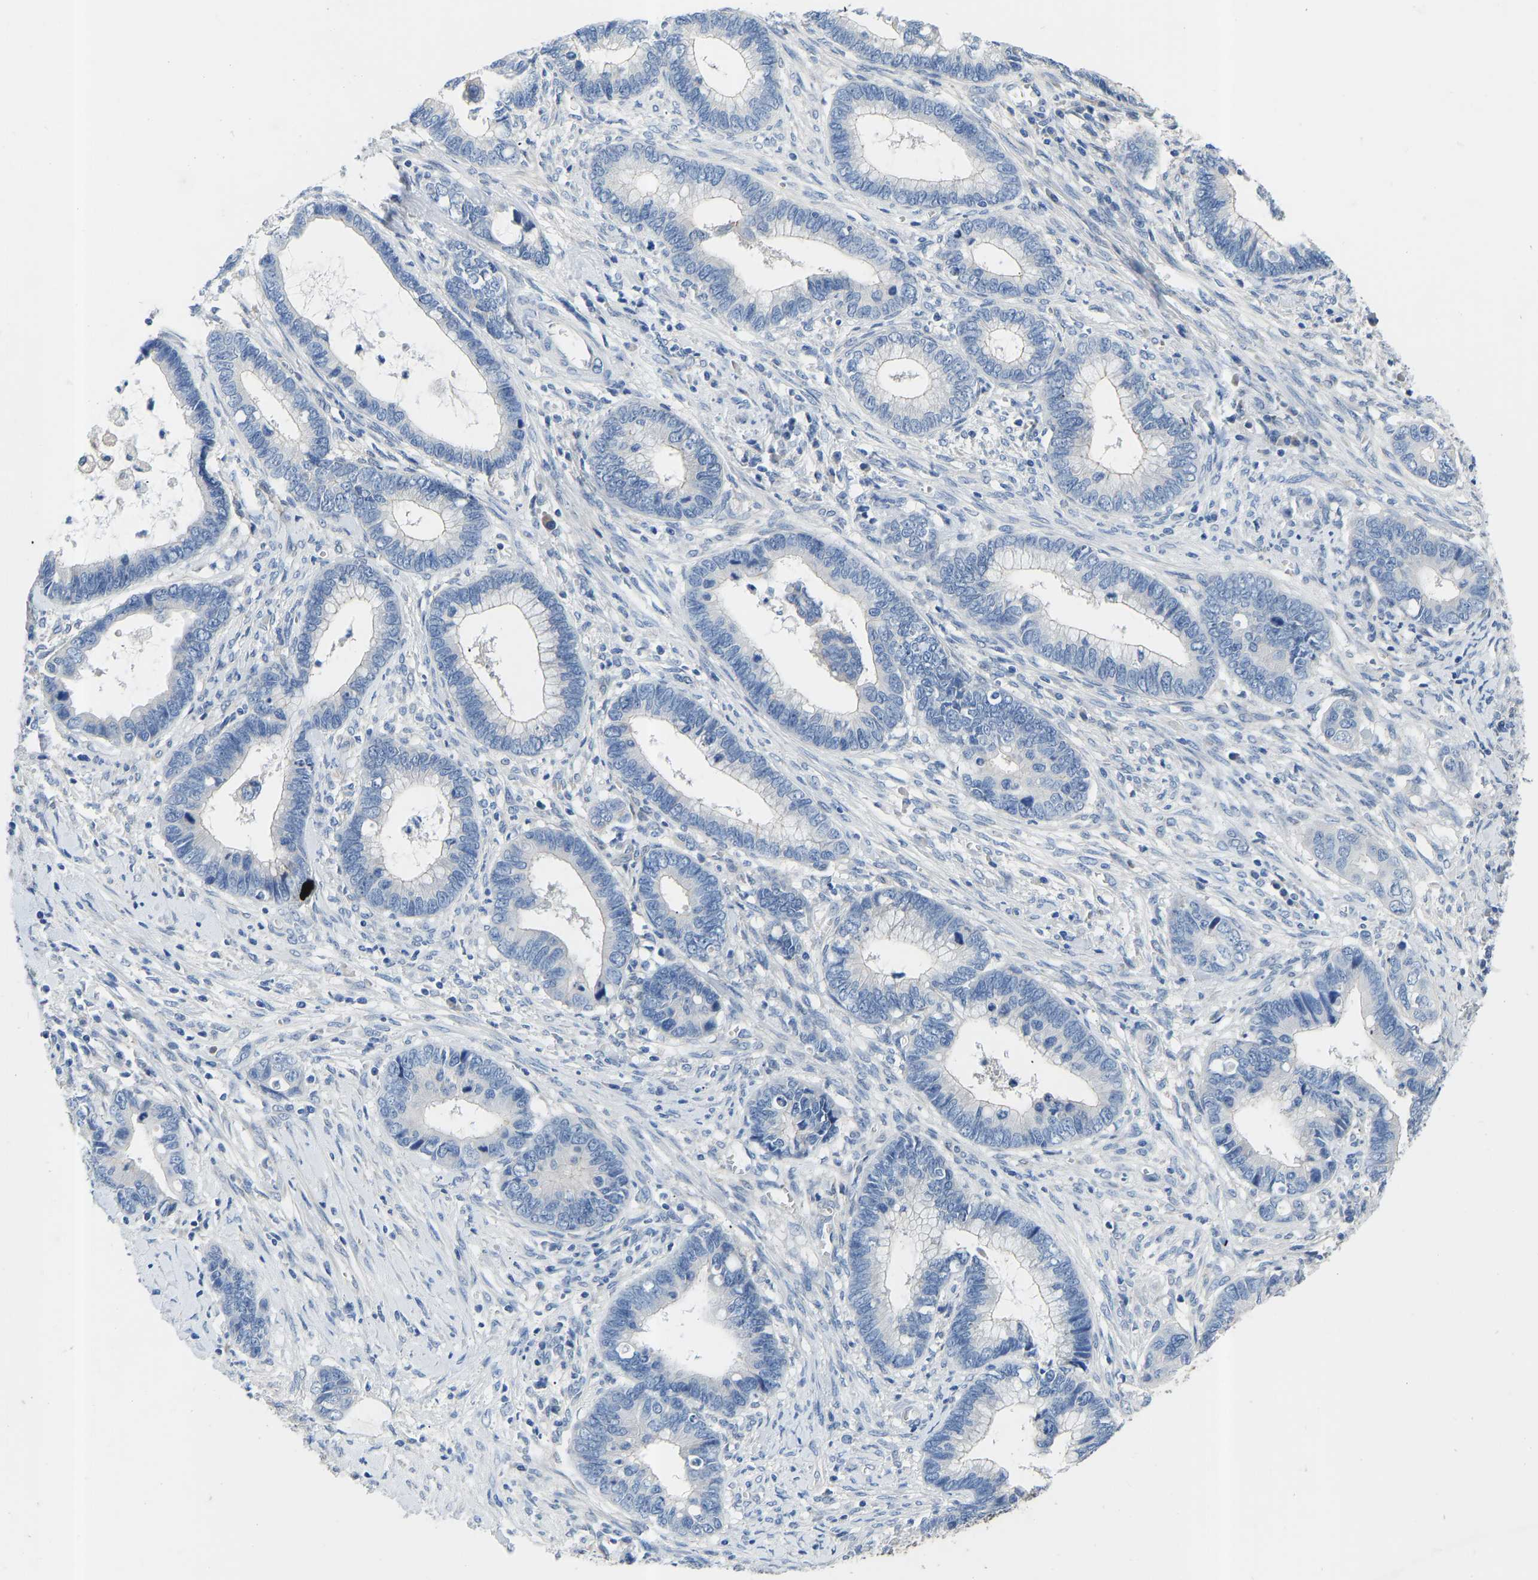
{"staining": {"intensity": "negative", "quantity": "none", "location": "none"}, "tissue": "cervical cancer", "cell_type": "Tumor cells", "image_type": "cancer", "snomed": [{"axis": "morphology", "description": "Adenocarcinoma, NOS"}, {"axis": "topography", "description": "Cervix"}], "caption": "Immunohistochemistry photomicrograph of human cervical adenocarcinoma stained for a protein (brown), which exhibits no staining in tumor cells.", "gene": "RBP1", "patient": {"sex": "female", "age": 44}}